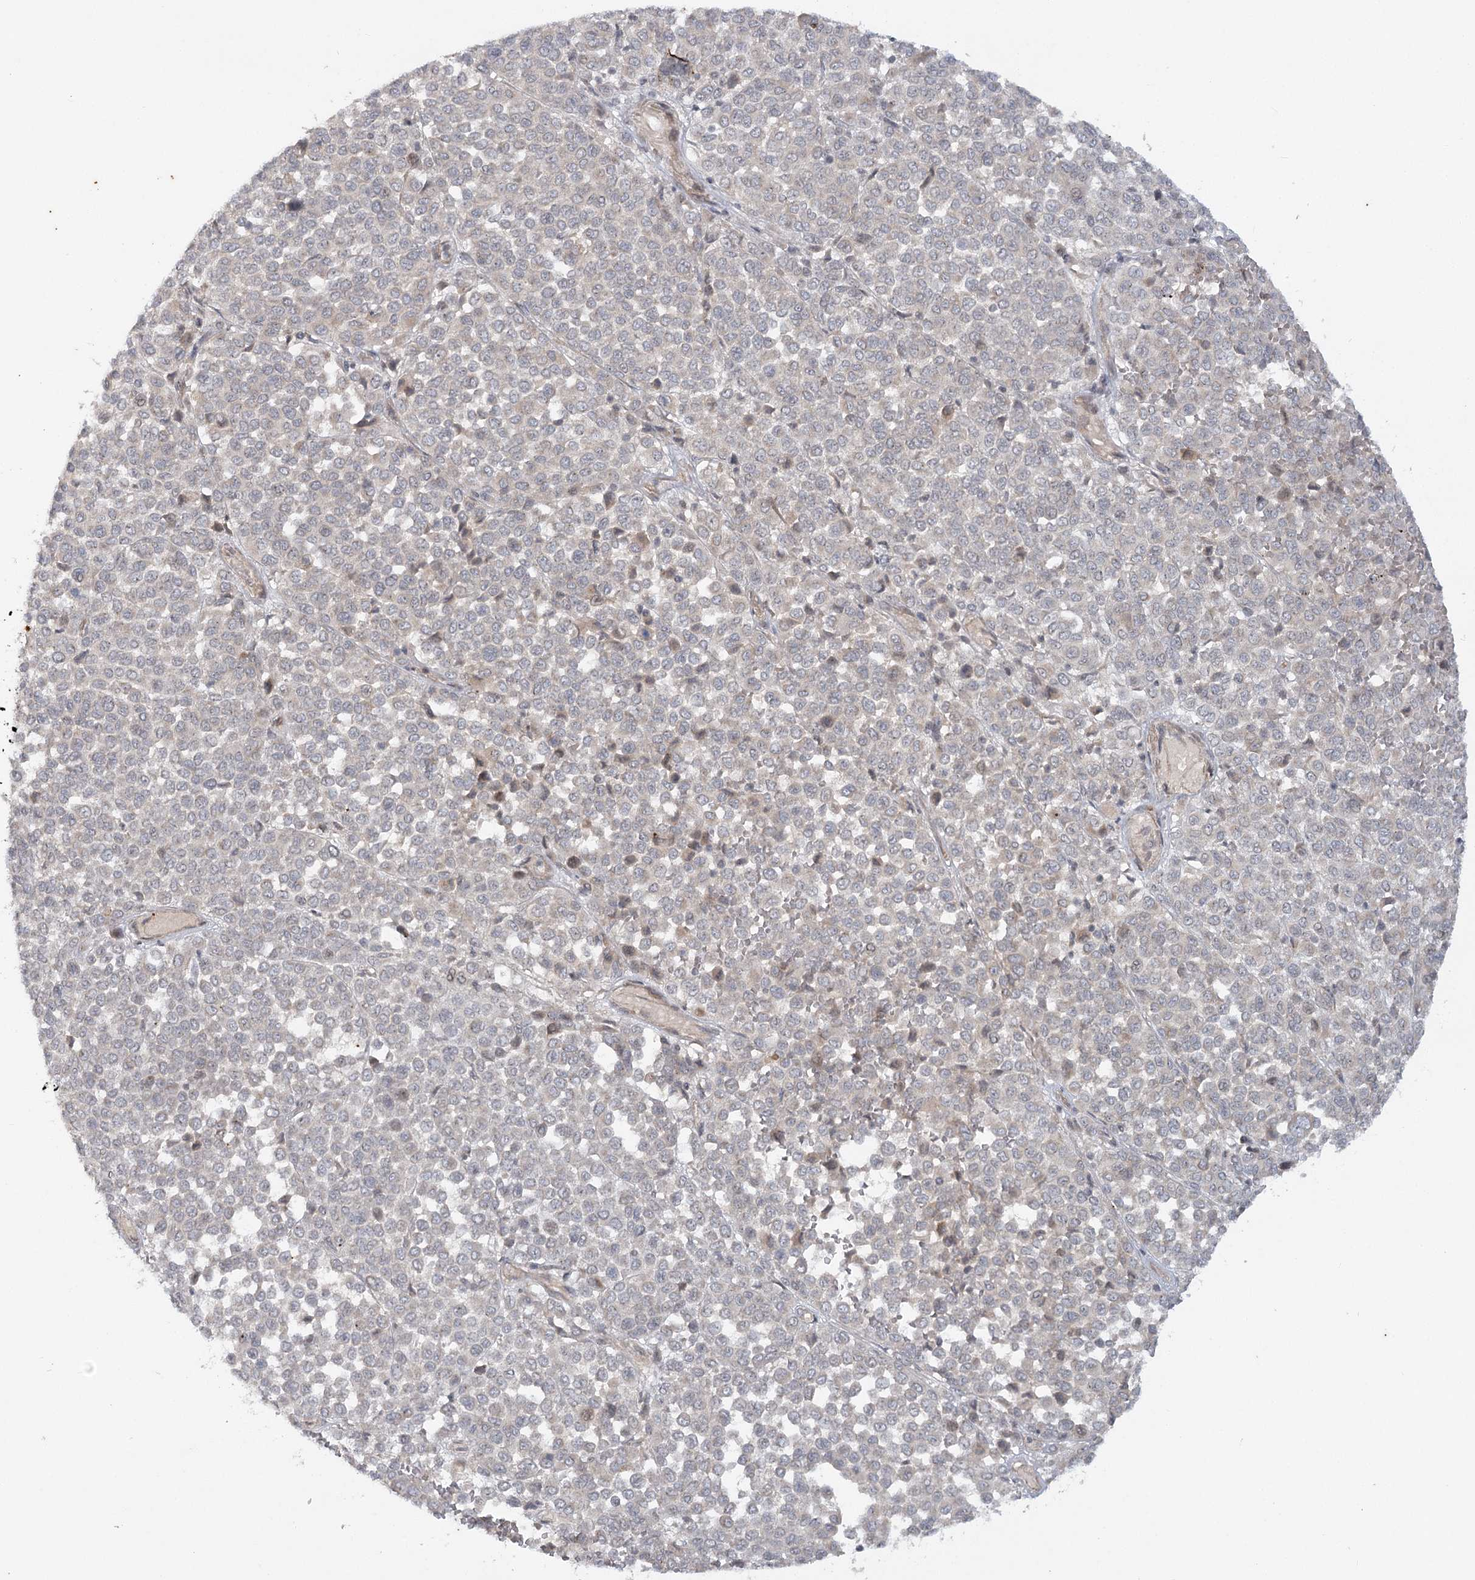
{"staining": {"intensity": "negative", "quantity": "none", "location": "none"}, "tissue": "melanoma", "cell_type": "Tumor cells", "image_type": "cancer", "snomed": [{"axis": "morphology", "description": "Malignant melanoma, Metastatic site"}, {"axis": "topography", "description": "Pancreas"}], "caption": "This is an immunohistochemistry (IHC) histopathology image of human melanoma. There is no positivity in tumor cells.", "gene": "SH2D3A", "patient": {"sex": "female", "age": 30}}